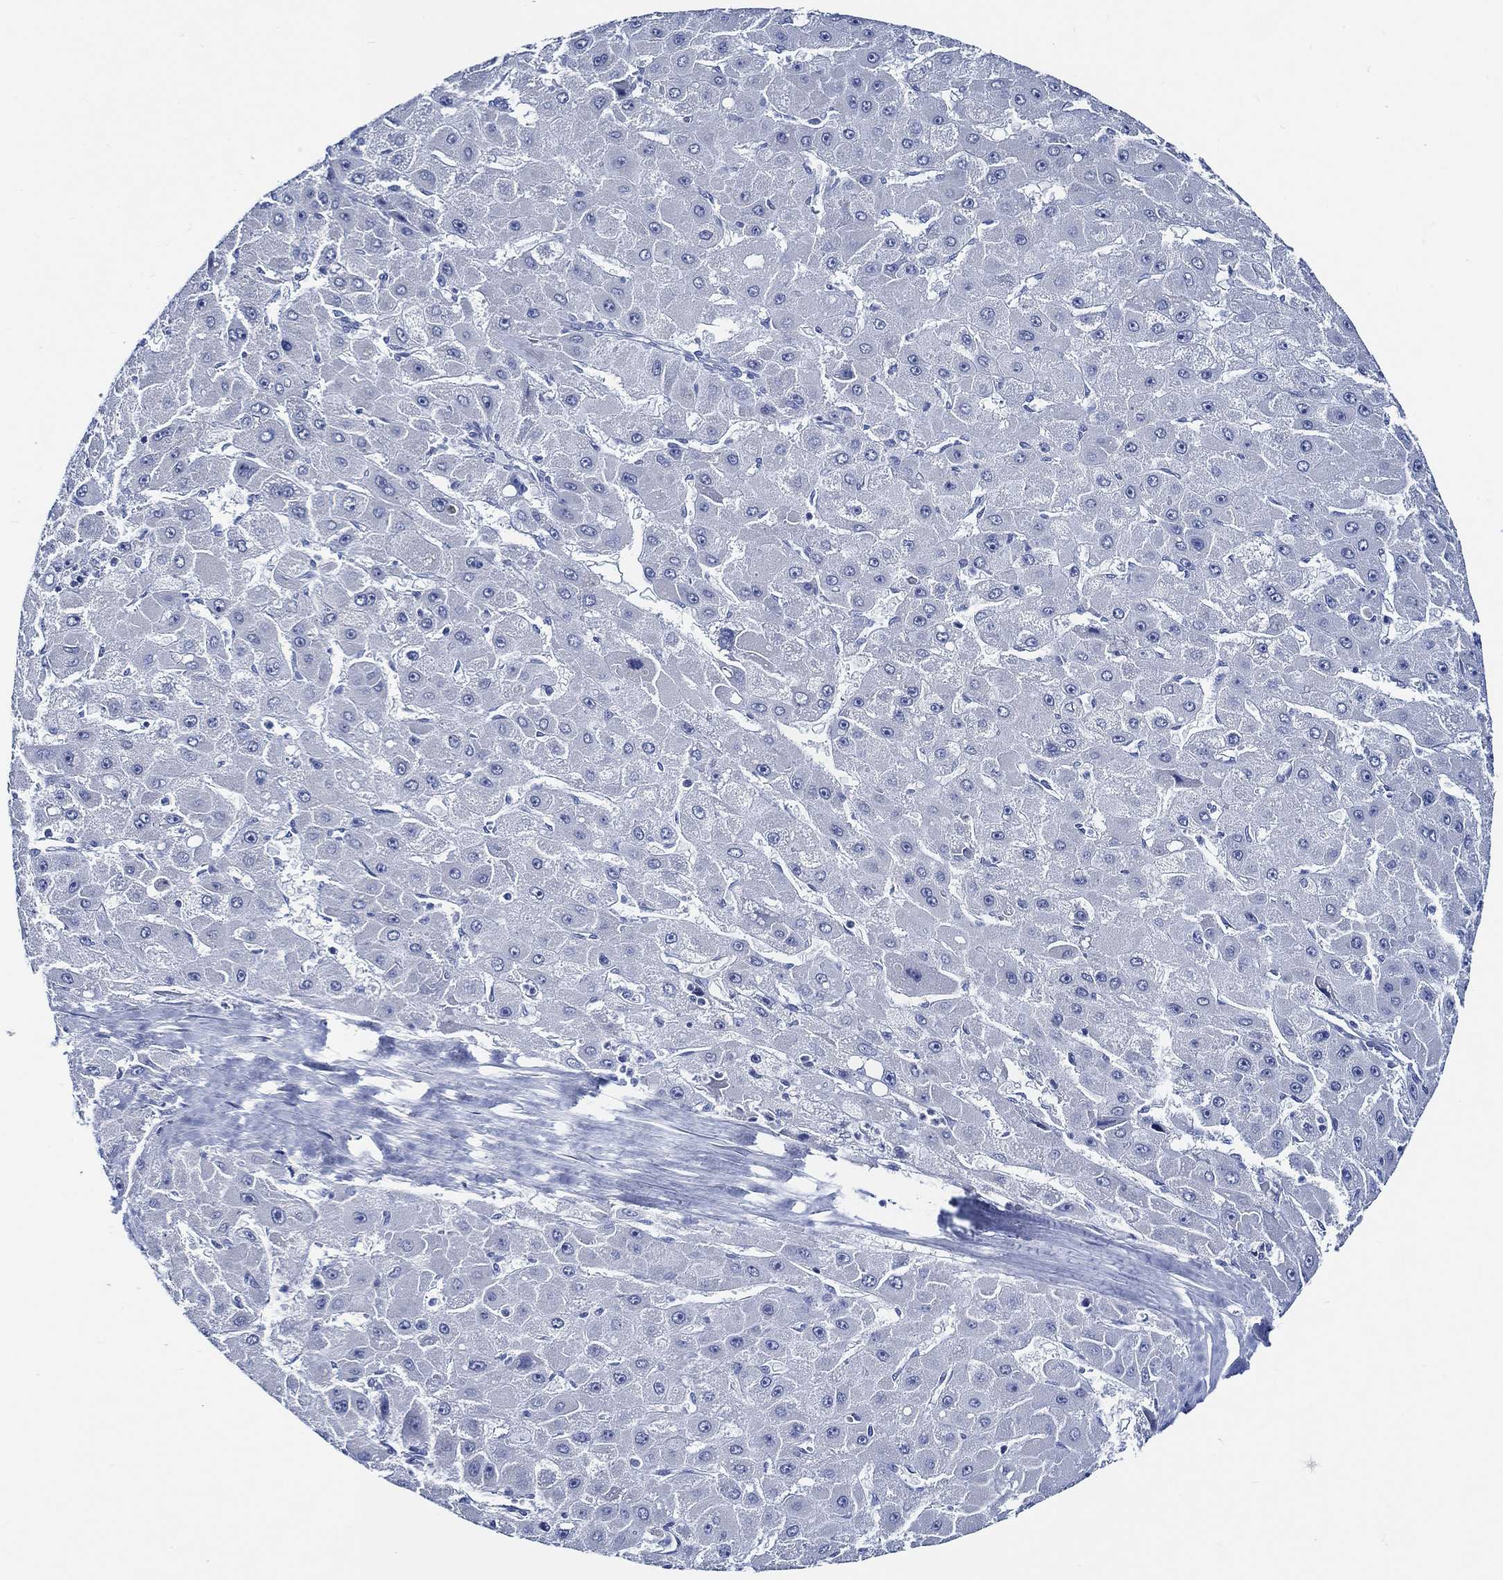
{"staining": {"intensity": "negative", "quantity": "none", "location": "none"}, "tissue": "liver cancer", "cell_type": "Tumor cells", "image_type": "cancer", "snomed": [{"axis": "morphology", "description": "Carcinoma, Hepatocellular, NOS"}, {"axis": "topography", "description": "Liver"}], "caption": "Immunohistochemistry image of hepatocellular carcinoma (liver) stained for a protein (brown), which shows no expression in tumor cells.", "gene": "WDR62", "patient": {"sex": "female", "age": 25}}